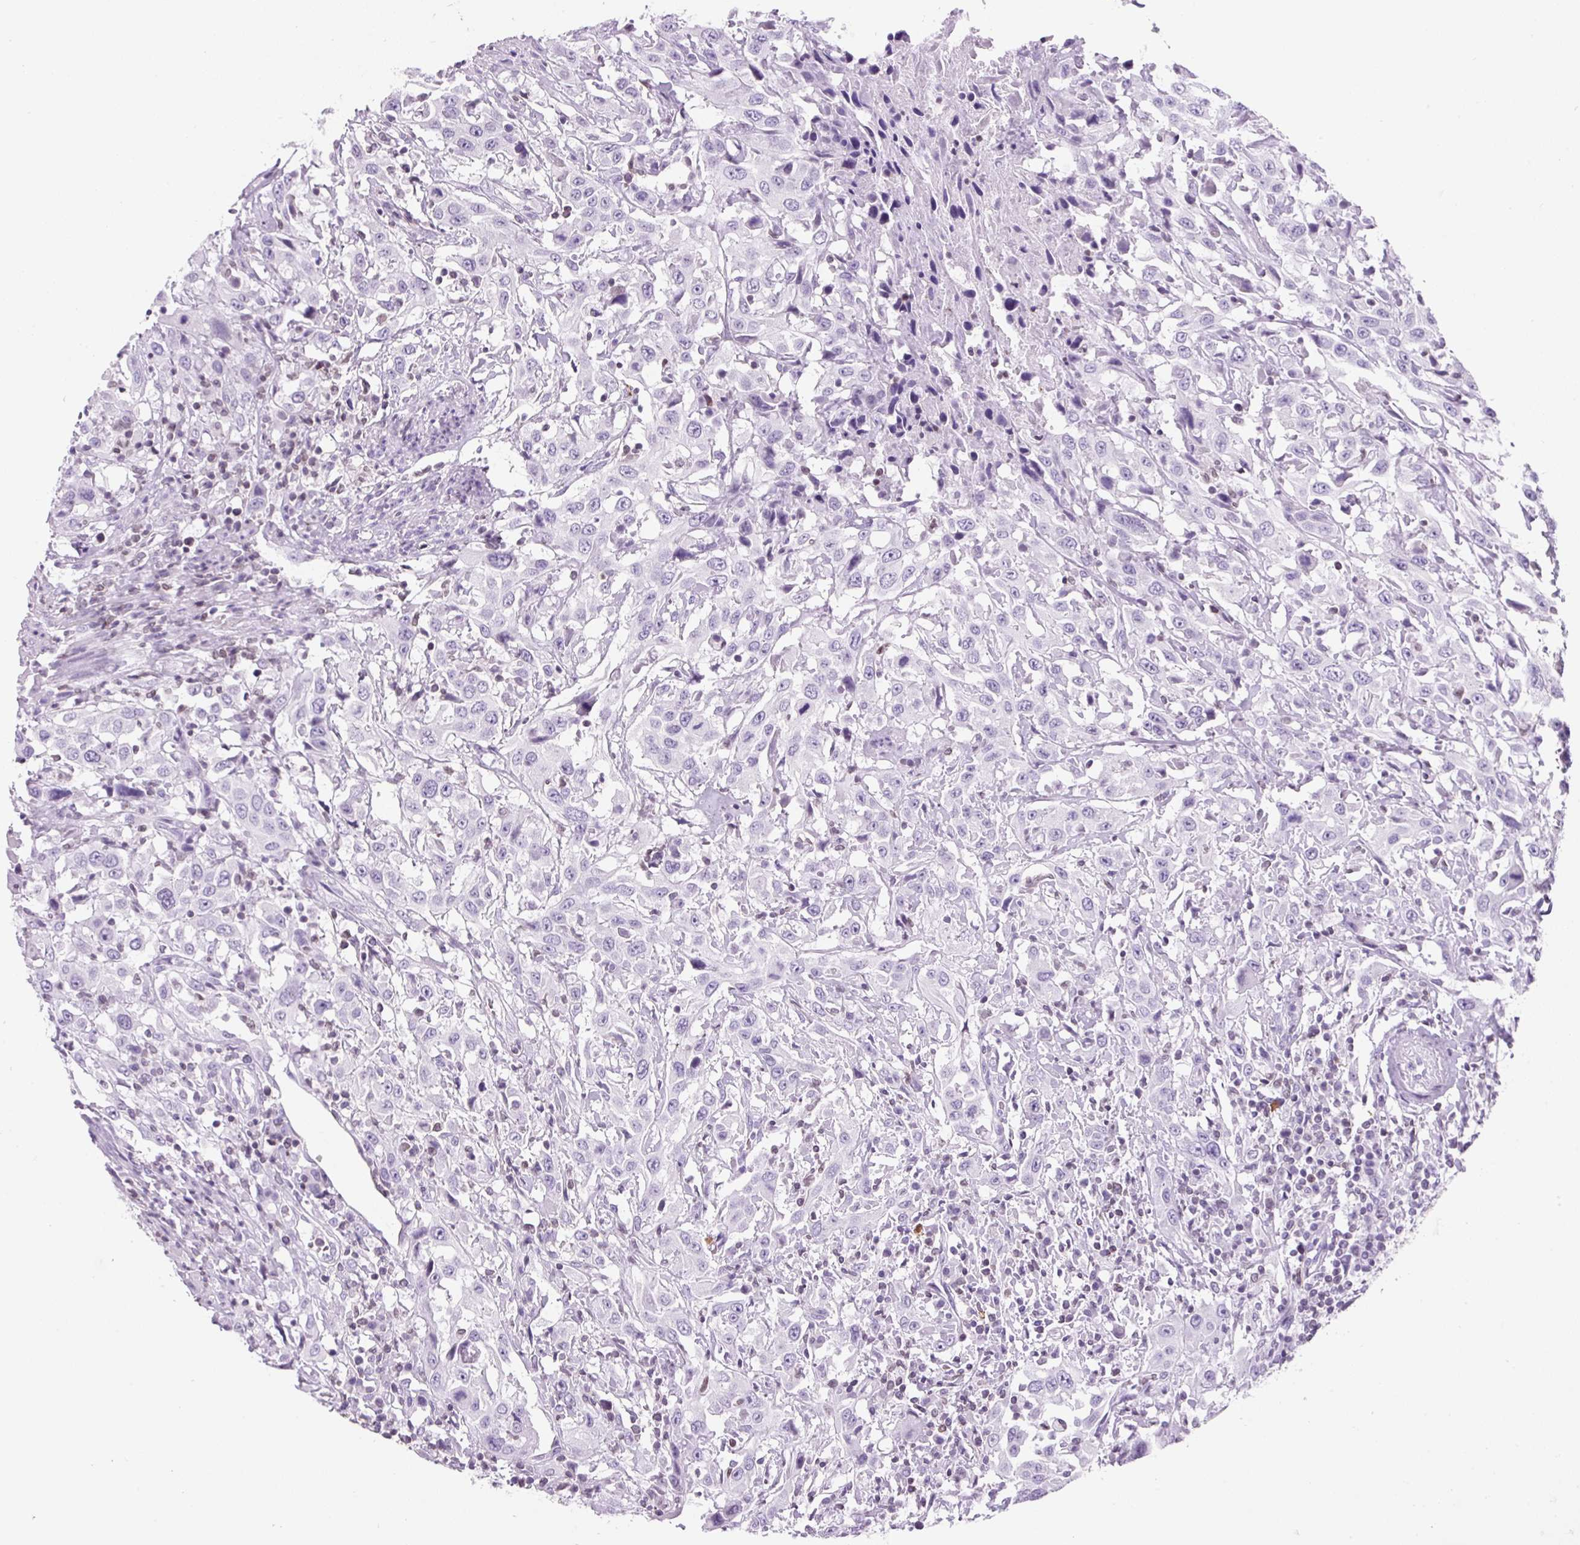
{"staining": {"intensity": "negative", "quantity": "none", "location": "none"}, "tissue": "urothelial cancer", "cell_type": "Tumor cells", "image_type": "cancer", "snomed": [{"axis": "morphology", "description": "Urothelial carcinoma, High grade"}, {"axis": "topography", "description": "Urinary bladder"}], "caption": "This is a photomicrograph of immunohistochemistry staining of high-grade urothelial carcinoma, which shows no positivity in tumor cells.", "gene": "VPREB1", "patient": {"sex": "male", "age": 61}}